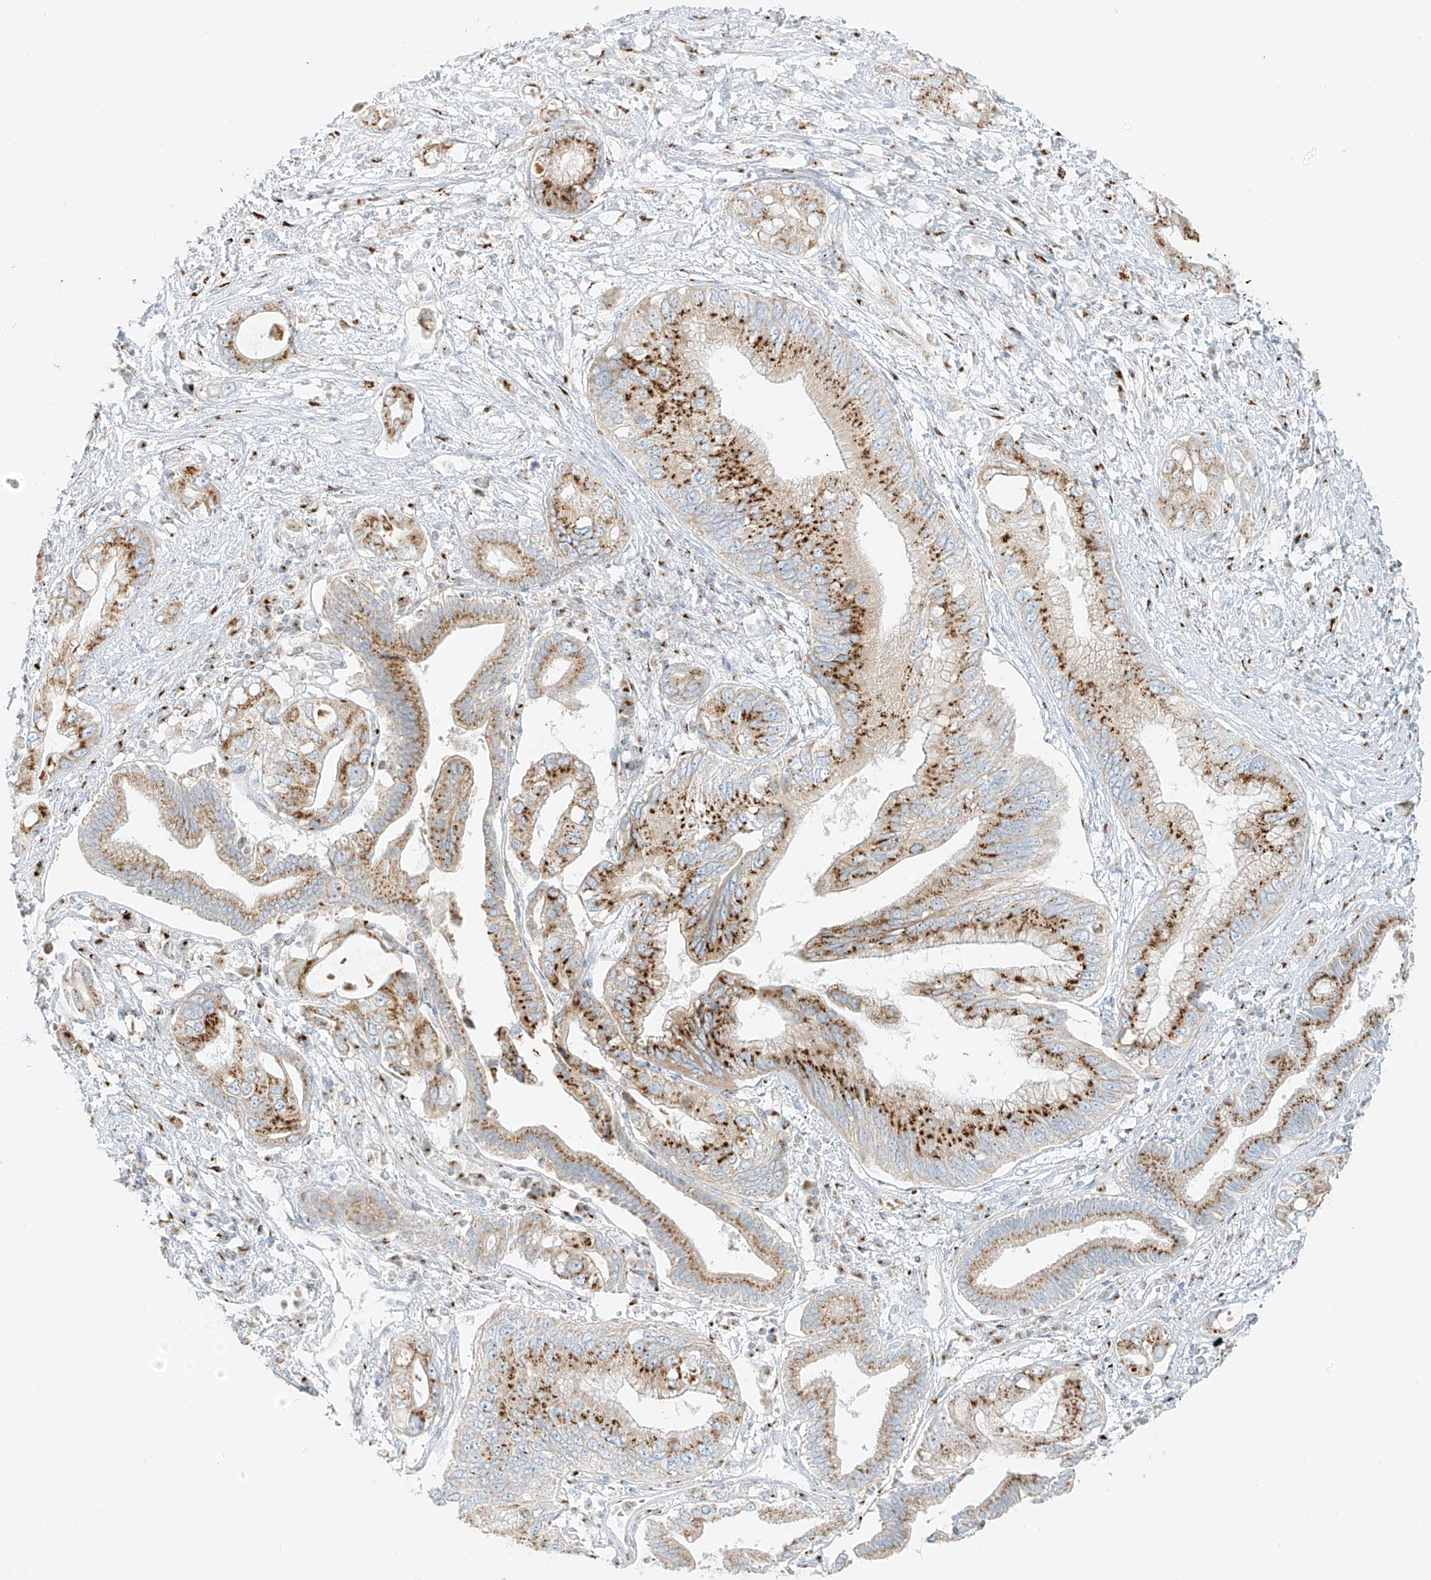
{"staining": {"intensity": "moderate", "quantity": ">75%", "location": "cytoplasmic/membranous"}, "tissue": "pancreatic cancer", "cell_type": "Tumor cells", "image_type": "cancer", "snomed": [{"axis": "morphology", "description": "Inflammation, NOS"}, {"axis": "morphology", "description": "Adenocarcinoma, NOS"}, {"axis": "topography", "description": "Pancreas"}], "caption": "Tumor cells display medium levels of moderate cytoplasmic/membranous expression in about >75% of cells in human pancreatic adenocarcinoma.", "gene": "TMEM87B", "patient": {"sex": "female", "age": 56}}